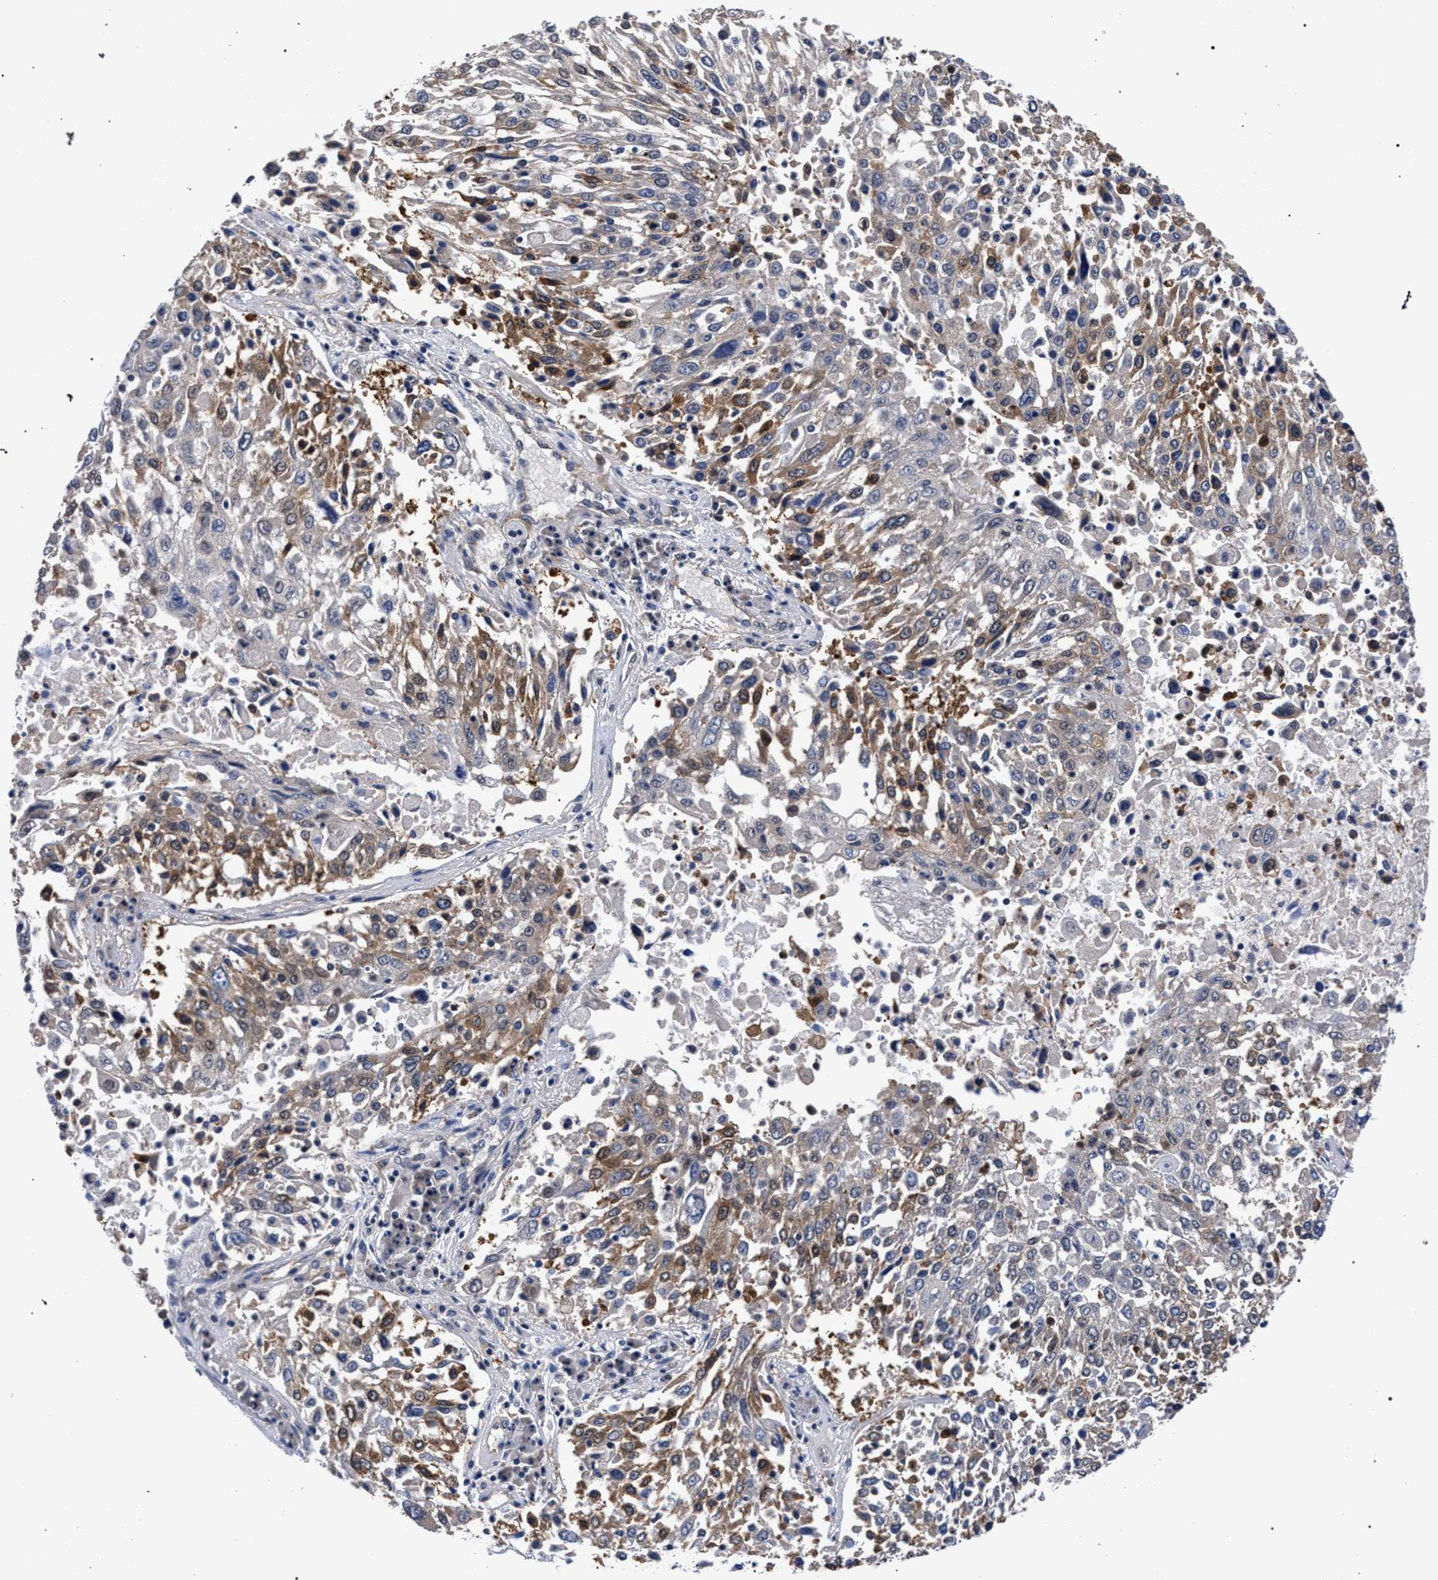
{"staining": {"intensity": "moderate", "quantity": "25%-75%", "location": "cytoplasmic/membranous"}, "tissue": "lung cancer", "cell_type": "Tumor cells", "image_type": "cancer", "snomed": [{"axis": "morphology", "description": "Squamous cell carcinoma, NOS"}, {"axis": "topography", "description": "Lung"}], "caption": "Squamous cell carcinoma (lung) was stained to show a protein in brown. There is medium levels of moderate cytoplasmic/membranous staining in approximately 25%-75% of tumor cells.", "gene": "RBM33", "patient": {"sex": "male", "age": 65}}